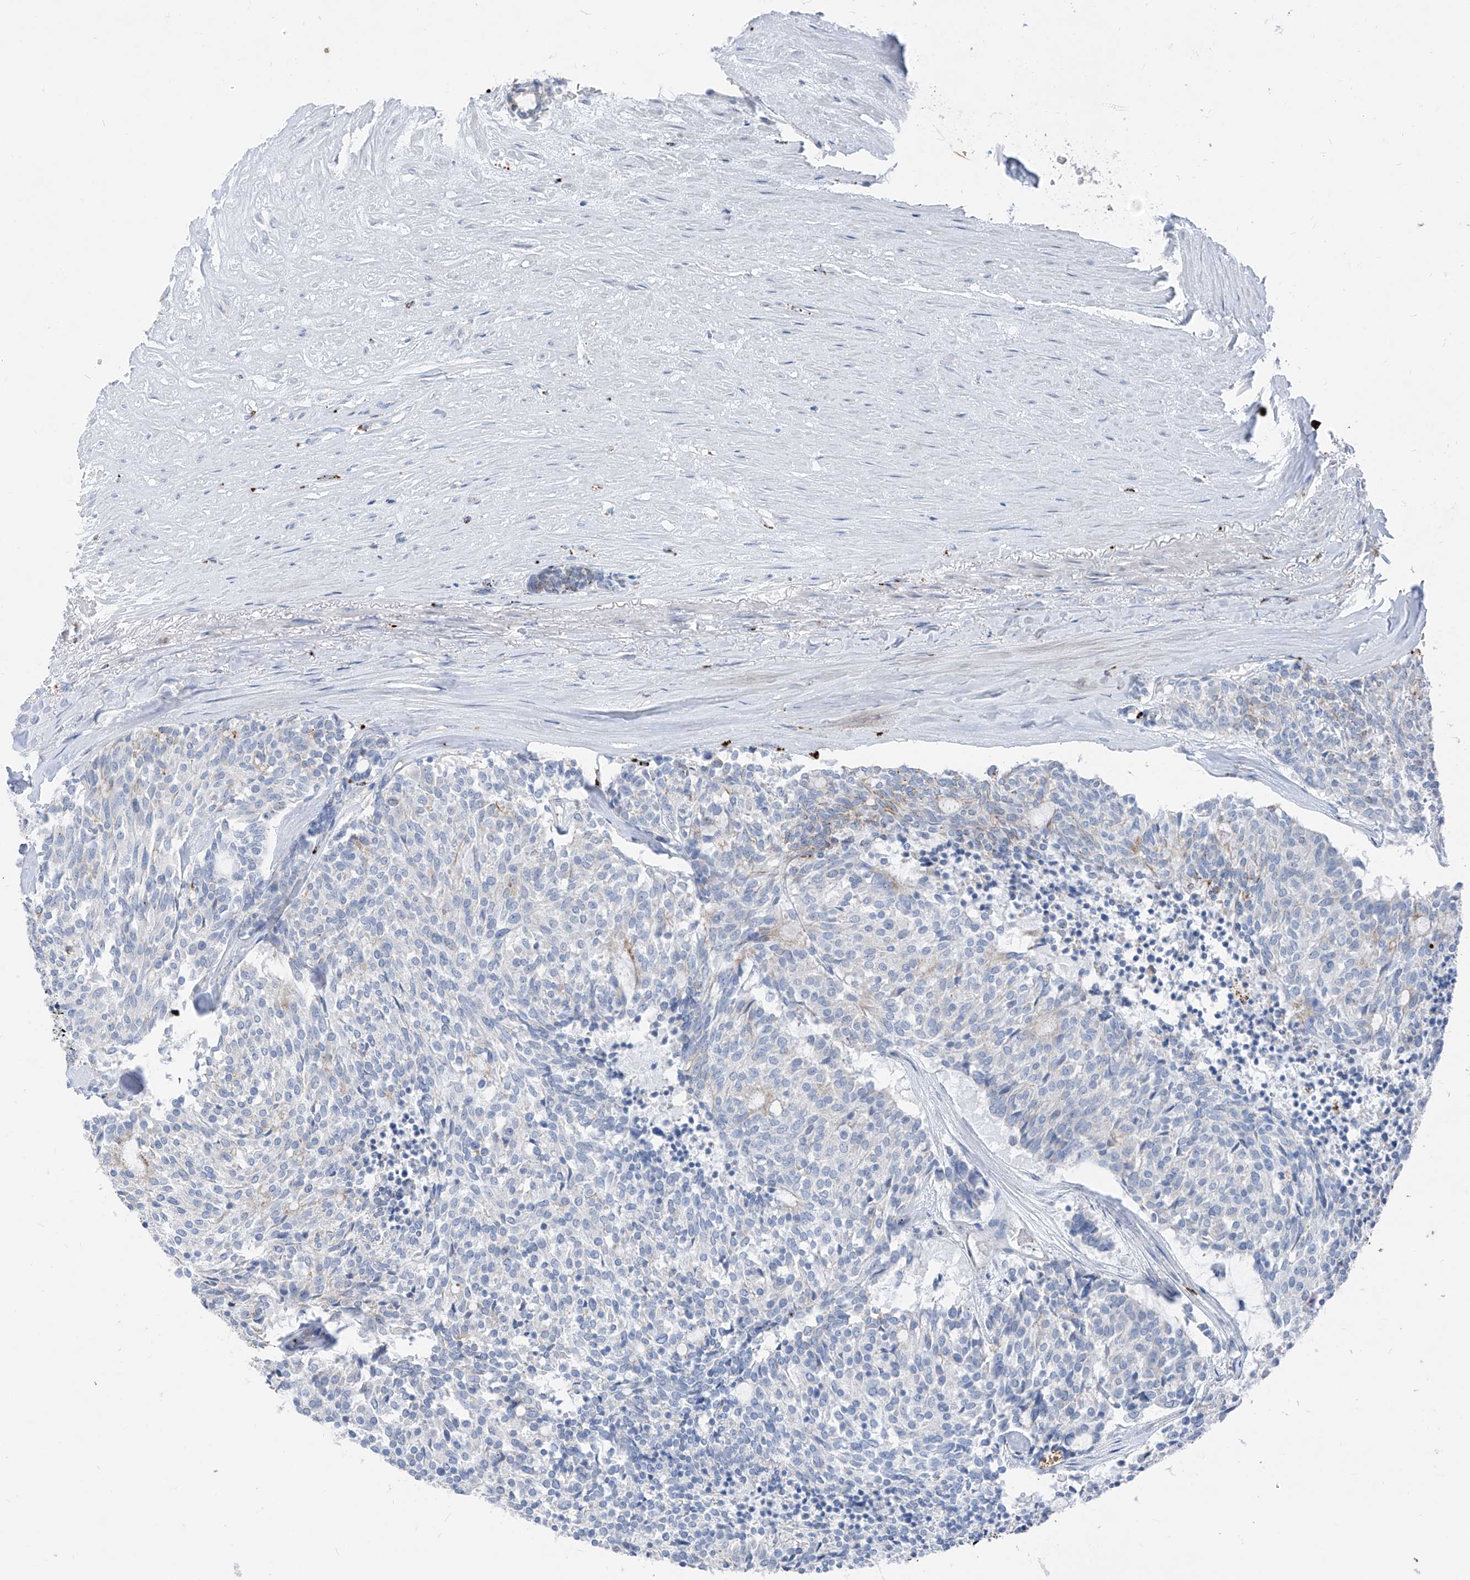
{"staining": {"intensity": "negative", "quantity": "none", "location": "none"}, "tissue": "carcinoid", "cell_type": "Tumor cells", "image_type": "cancer", "snomed": [{"axis": "morphology", "description": "Carcinoid, malignant, NOS"}, {"axis": "topography", "description": "Pancreas"}], "caption": "The micrograph displays no significant expression in tumor cells of carcinoid.", "gene": "GPR137C", "patient": {"sex": "female", "age": 54}}